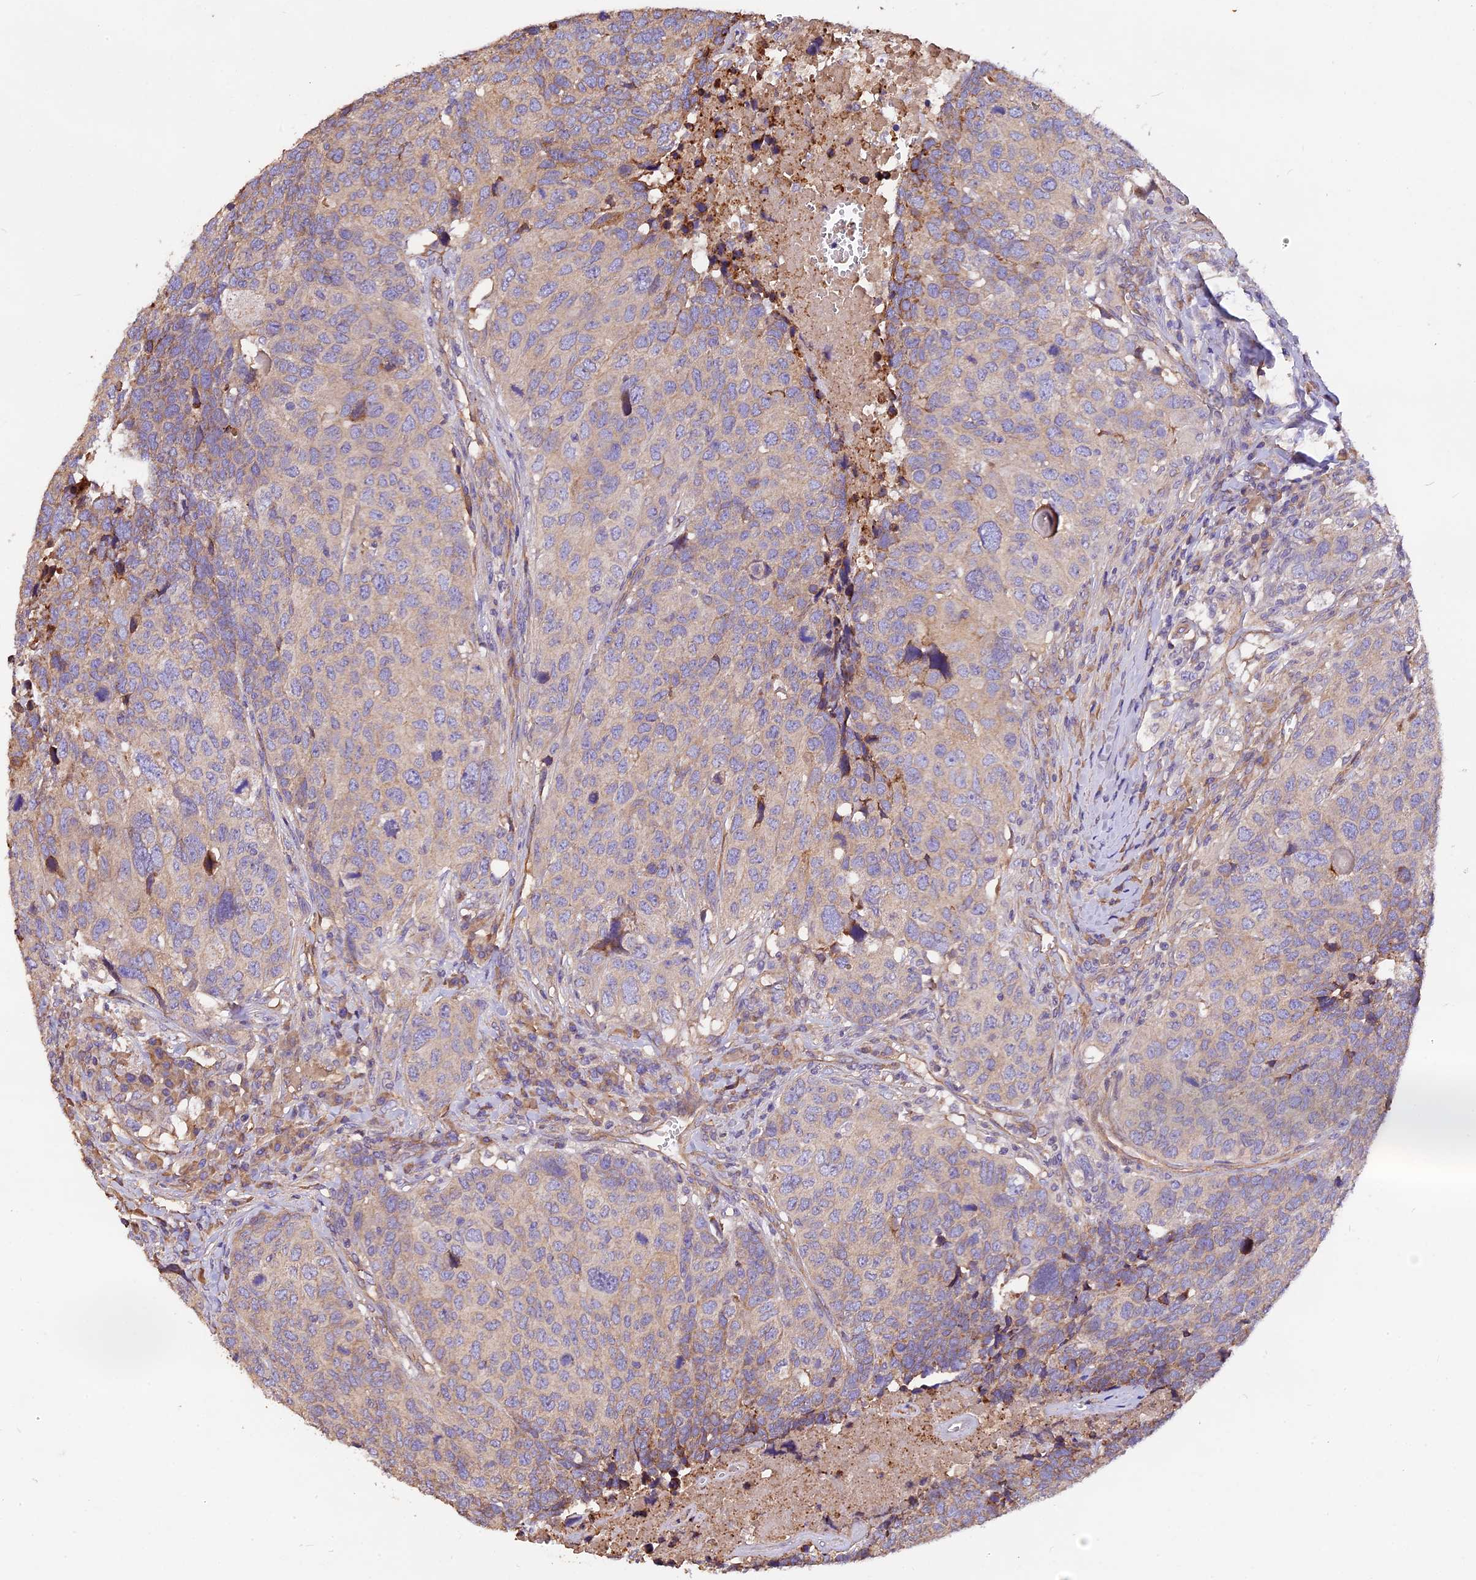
{"staining": {"intensity": "weak", "quantity": "<25%", "location": "cytoplasmic/membranous"}, "tissue": "head and neck cancer", "cell_type": "Tumor cells", "image_type": "cancer", "snomed": [{"axis": "morphology", "description": "Squamous cell carcinoma, NOS"}, {"axis": "topography", "description": "Head-Neck"}], "caption": "The immunohistochemistry (IHC) image has no significant expression in tumor cells of head and neck cancer (squamous cell carcinoma) tissue.", "gene": "ERMARD", "patient": {"sex": "male", "age": 66}}